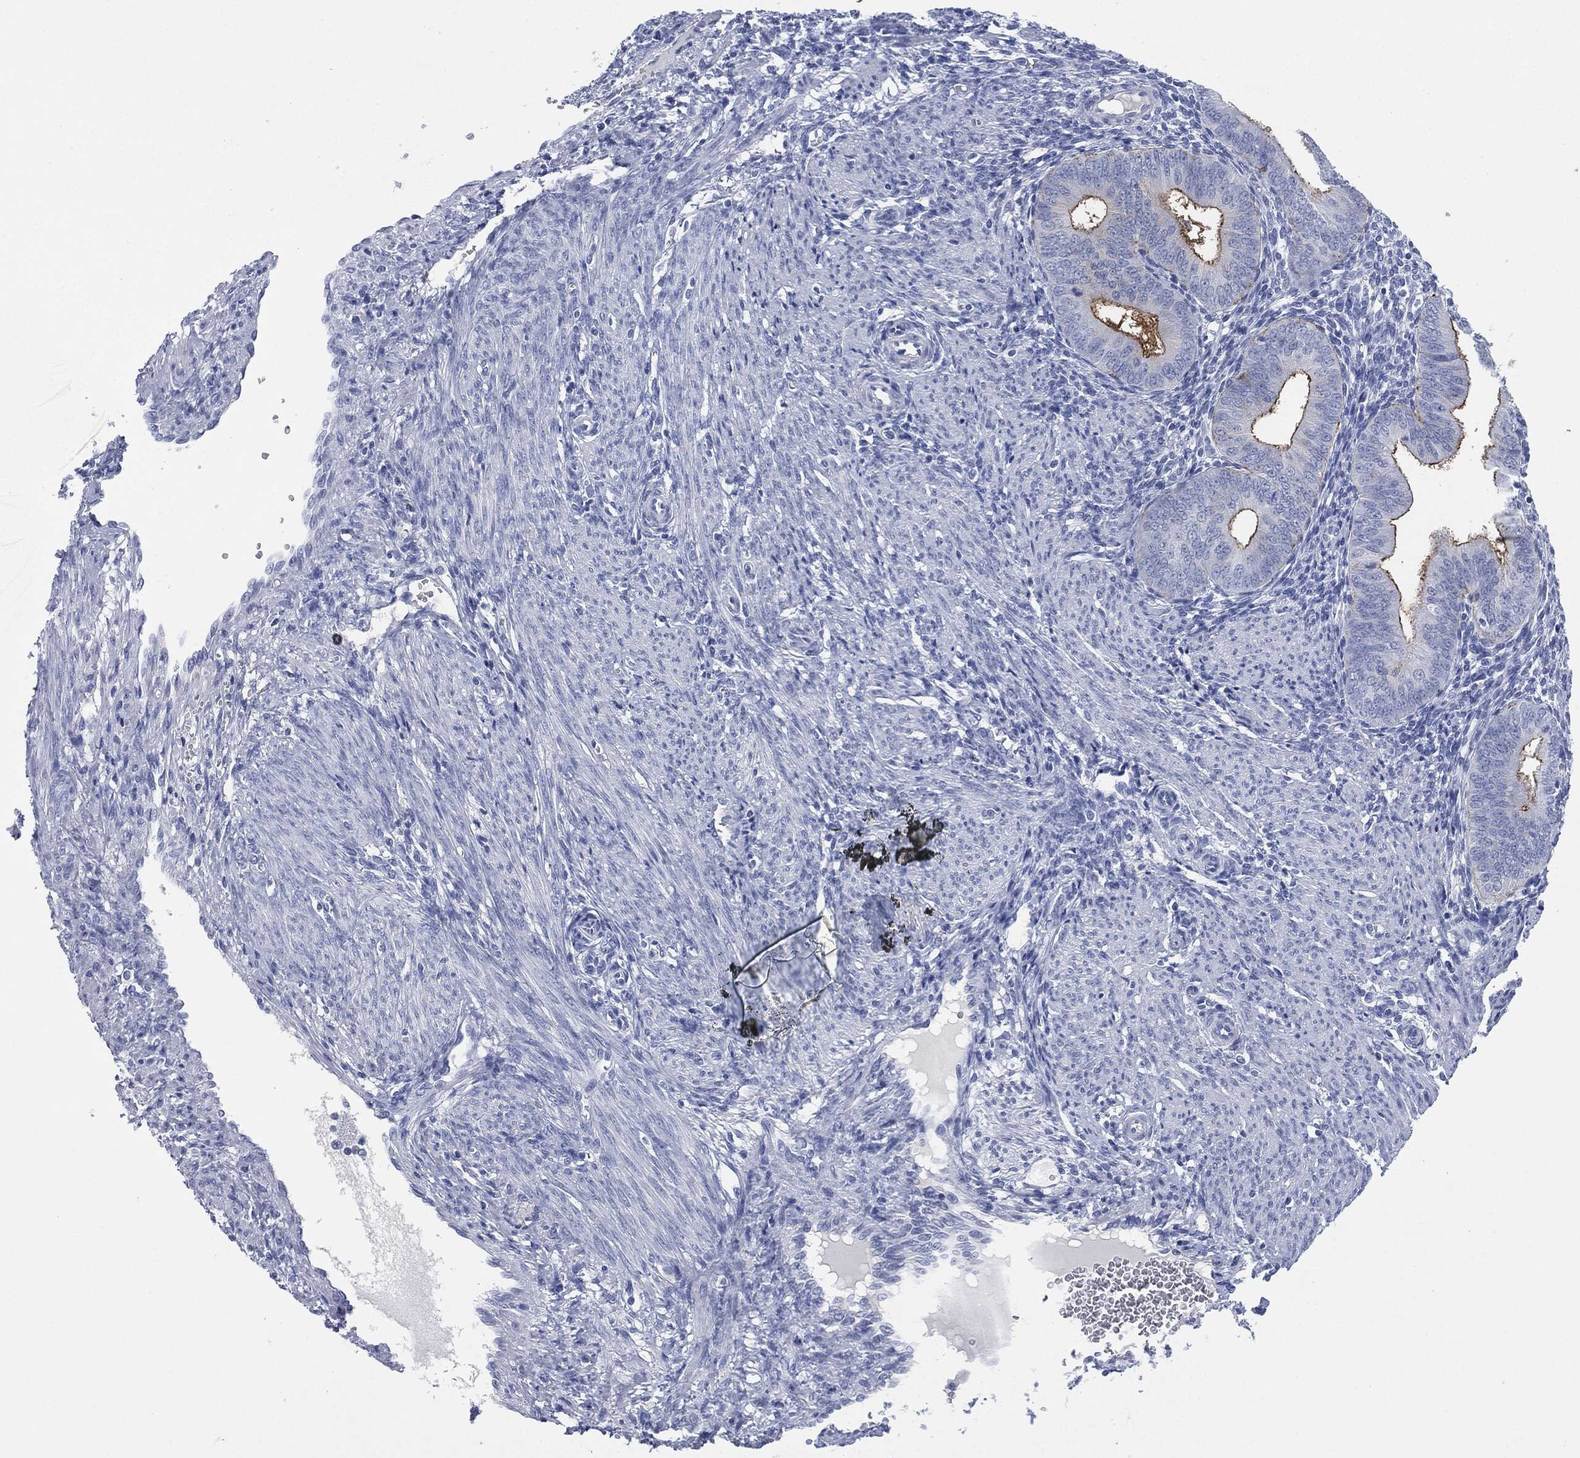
{"staining": {"intensity": "negative", "quantity": "none", "location": "none"}, "tissue": "endometrium", "cell_type": "Cells in endometrial stroma", "image_type": "normal", "snomed": [{"axis": "morphology", "description": "Normal tissue, NOS"}, {"axis": "topography", "description": "Endometrium"}], "caption": "An immunohistochemistry (IHC) photomicrograph of benign endometrium is shown. There is no staining in cells in endometrial stroma of endometrium. The staining was performed using DAB to visualize the protein expression in brown, while the nuclei were stained in blue with hematoxylin (Magnification: 20x).", "gene": "MUC16", "patient": {"sex": "female", "age": 39}}